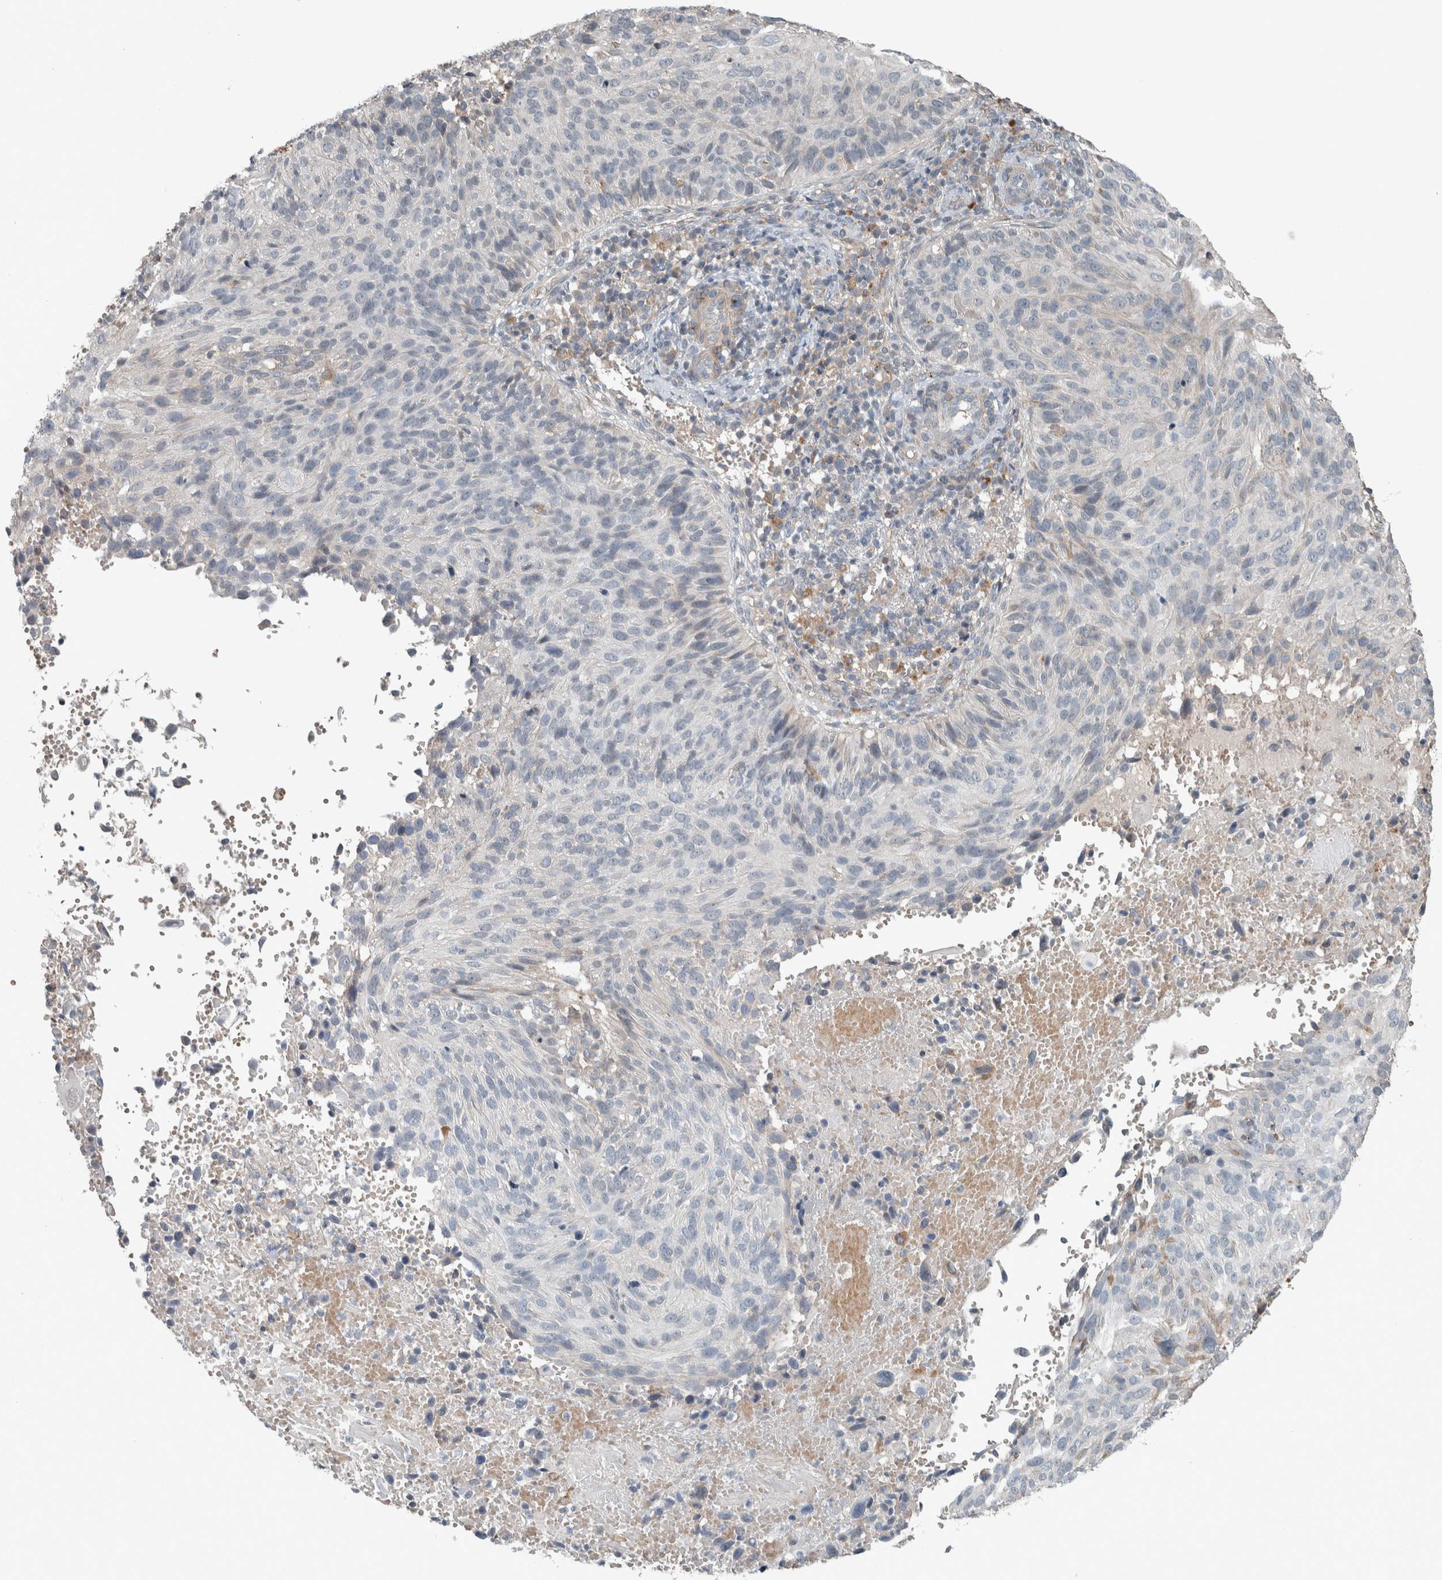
{"staining": {"intensity": "negative", "quantity": "none", "location": "none"}, "tissue": "cervical cancer", "cell_type": "Tumor cells", "image_type": "cancer", "snomed": [{"axis": "morphology", "description": "Squamous cell carcinoma, NOS"}, {"axis": "topography", "description": "Cervix"}], "caption": "High magnification brightfield microscopy of cervical cancer (squamous cell carcinoma) stained with DAB (3,3'-diaminobenzidine) (brown) and counterstained with hematoxylin (blue): tumor cells show no significant expression.", "gene": "JADE2", "patient": {"sex": "female", "age": 74}}